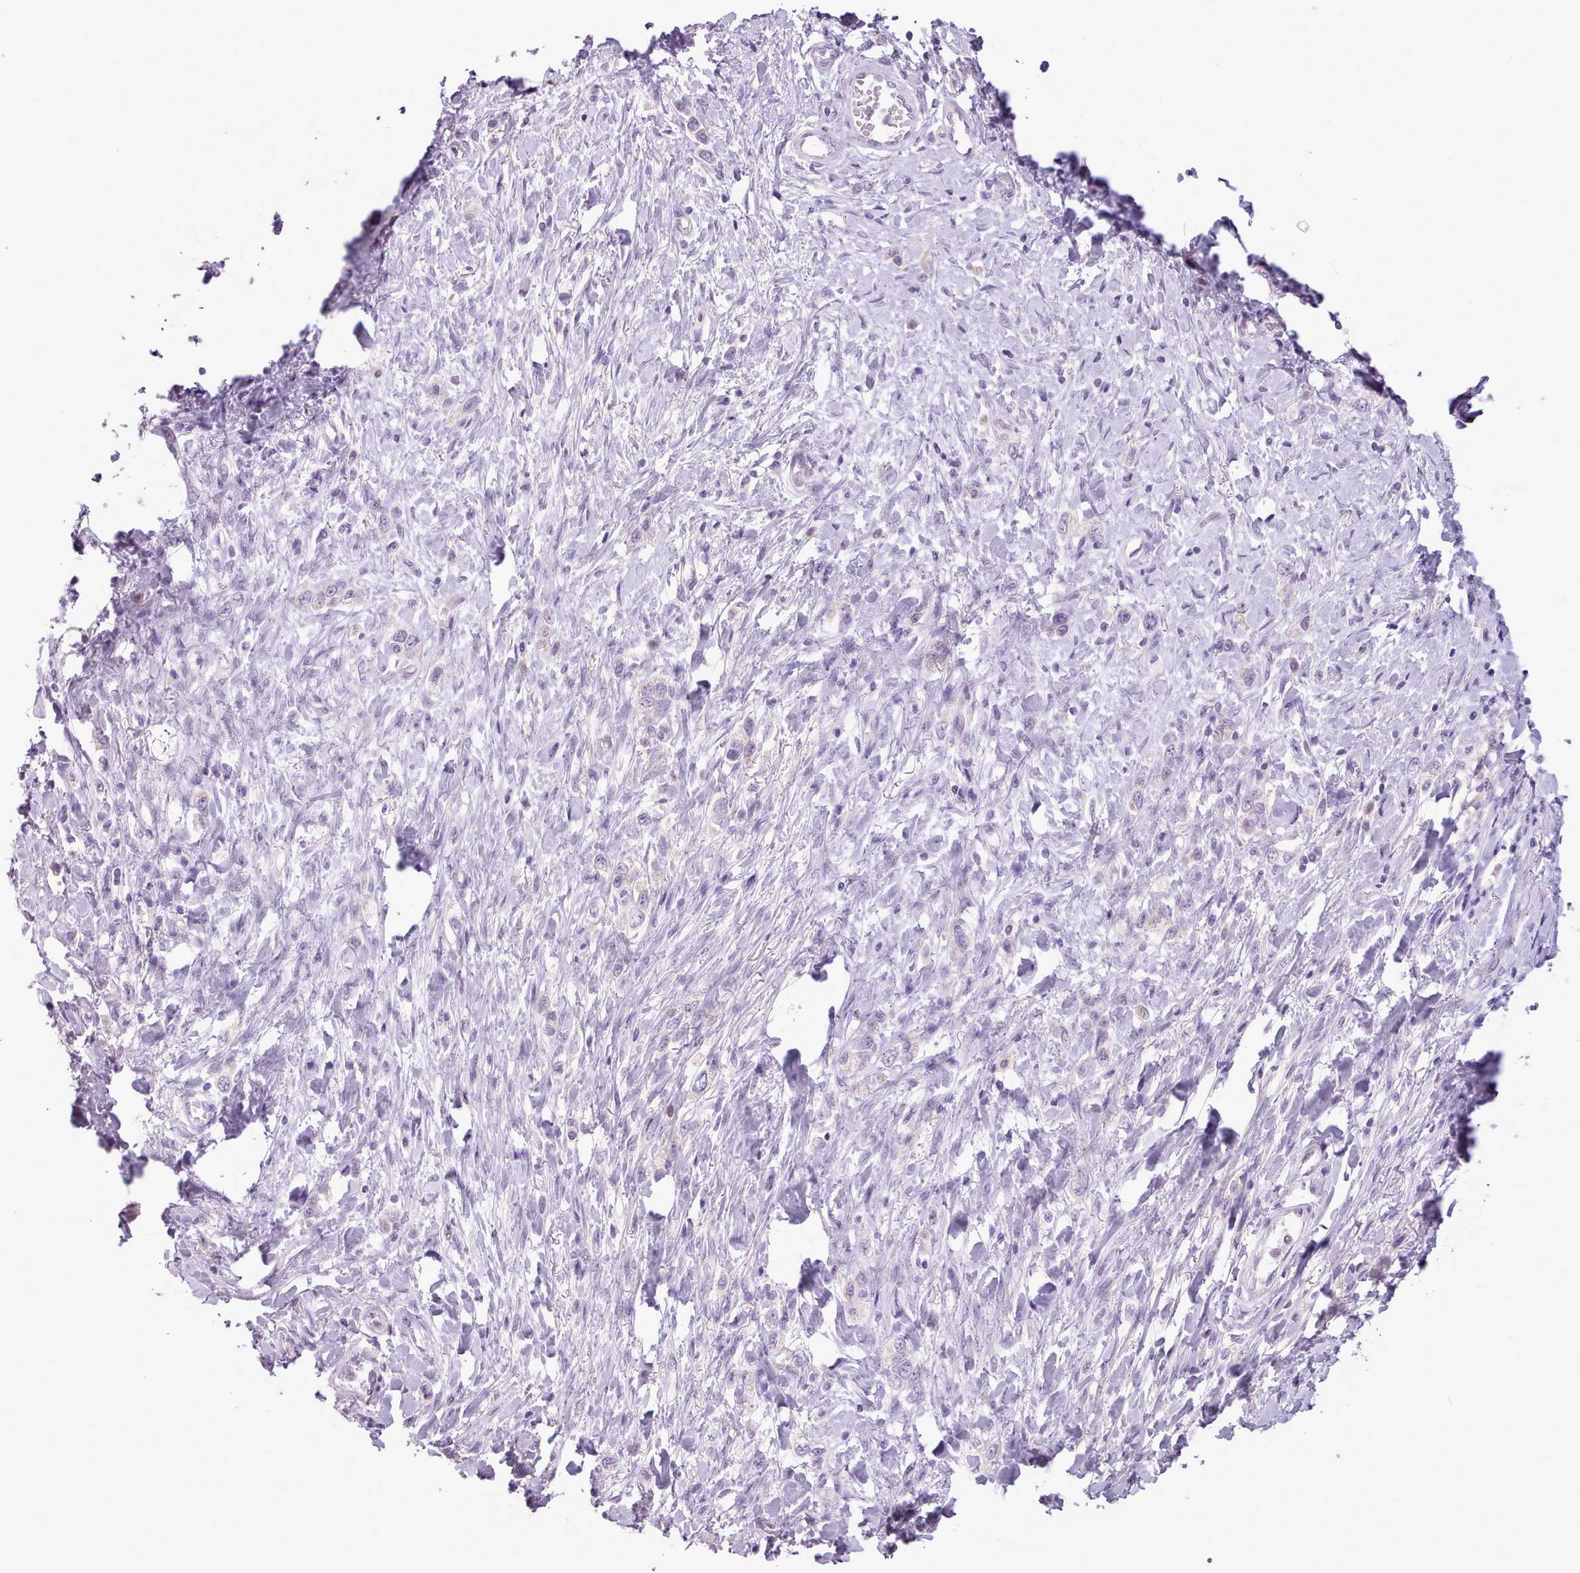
{"staining": {"intensity": "negative", "quantity": "none", "location": "none"}, "tissue": "stomach cancer", "cell_type": "Tumor cells", "image_type": "cancer", "snomed": [{"axis": "morphology", "description": "Adenocarcinoma, NOS"}, {"axis": "topography", "description": "Stomach"}], "caption": "DAB (3,3'-diaminobenzidine) immunohistochemical staining of stomach cancer demonstrates no significant staining in tumor cells.", "gene": "SLURP1", "patient": {"sex": "female", "age": 65}}